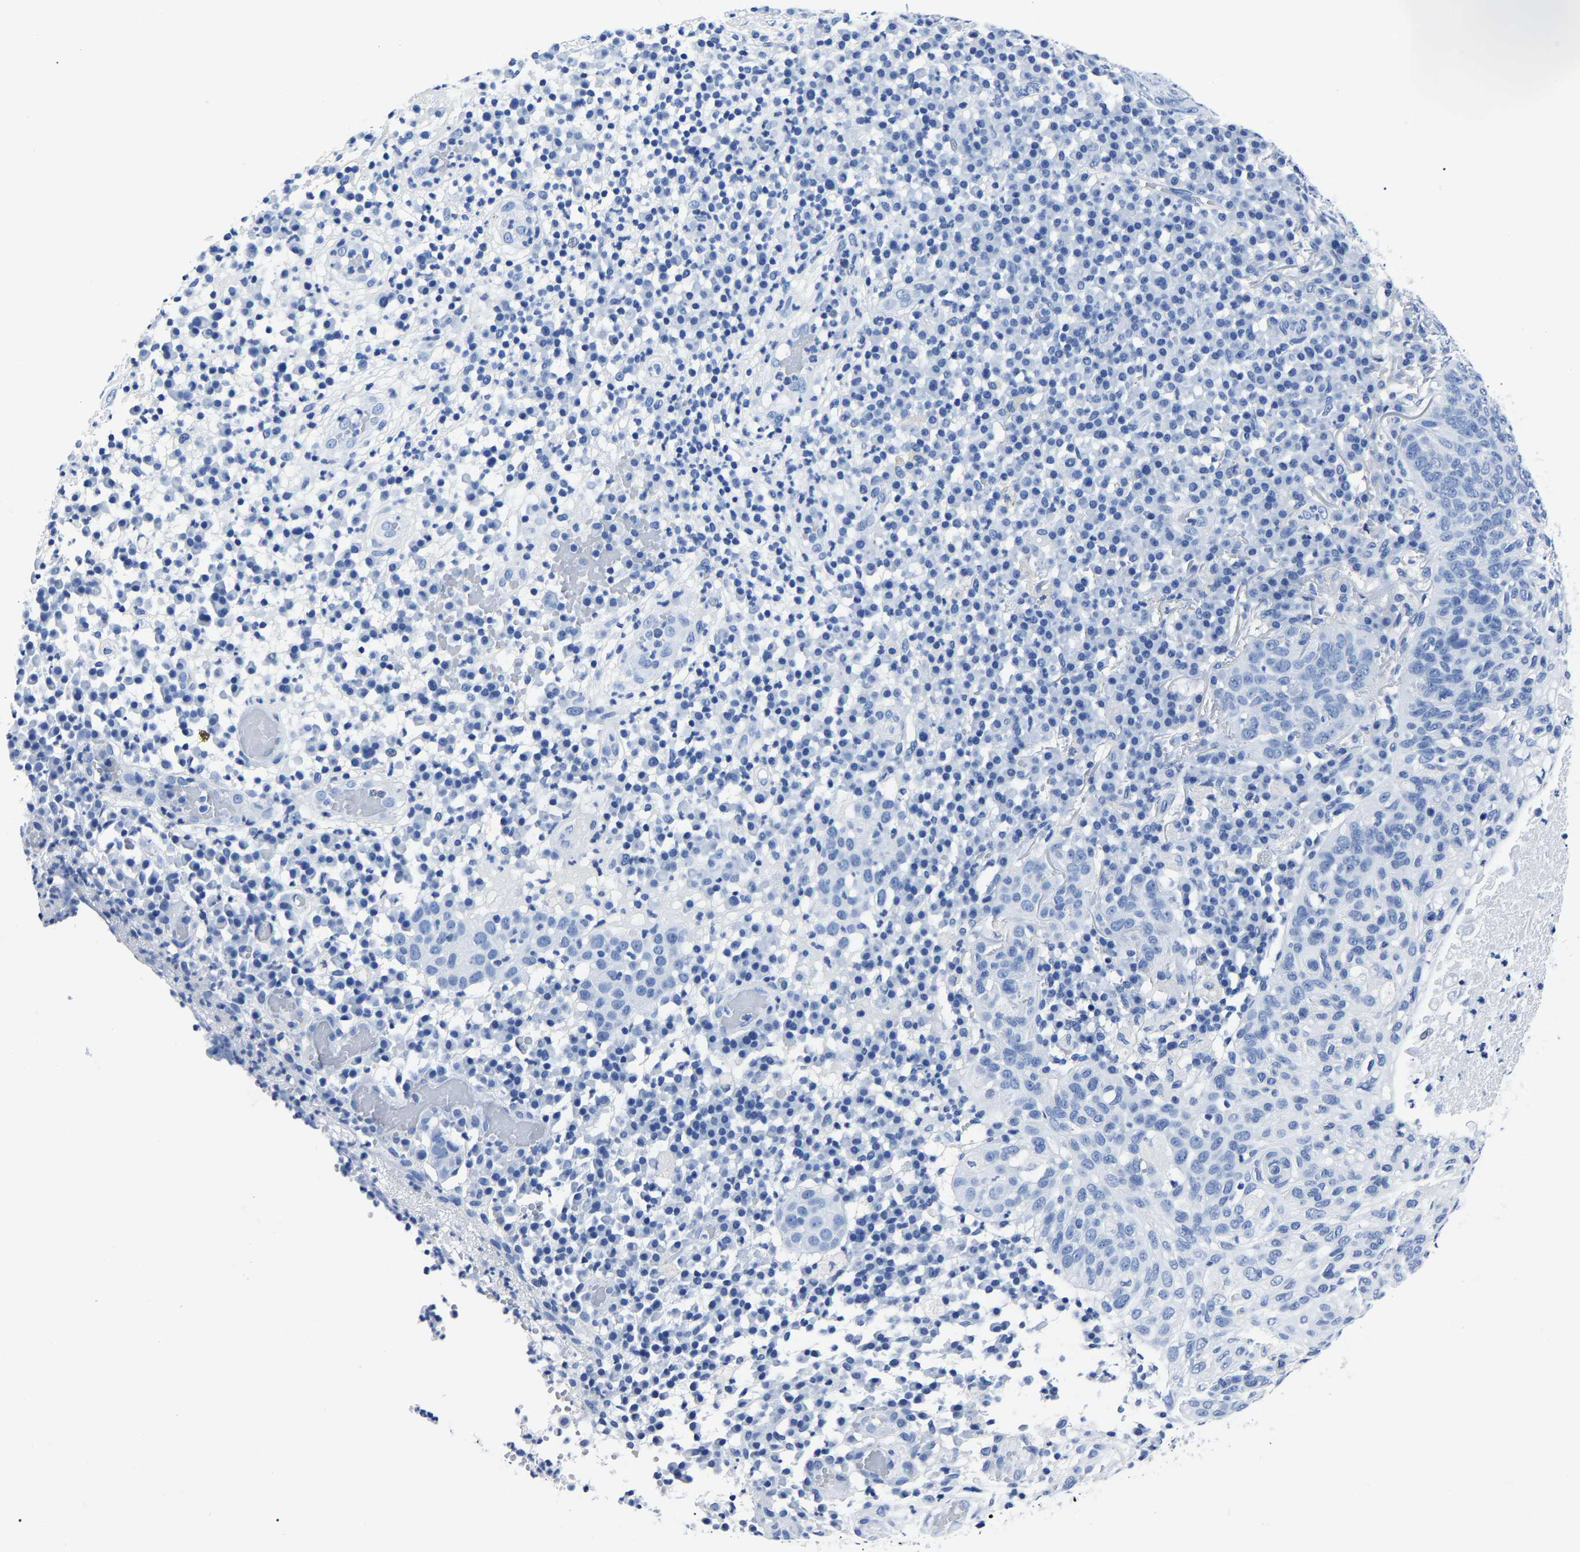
{"staining": {"intensity": "negative", "quantity": "none", "location": "none"}, "tissue": "skin cancer", "cell_type": "Tumor cells", "image_type": "cancer", "snomed": [{"axis": "morphology", "description": "Squamous cell carcinoma in situ, NOS"}, {"axis": "morphology", "description": "Squamous cell carcinoma, NOS"}, {"axis": "topography", "description": "Skin"}], "caption": "The photomicrograph demonstrates no staining of tumor cells in skin cancer (squamous cell carcinoma in situ).", "gene": "IMPG2", "patient": {"sex": "male", "age": 93}}